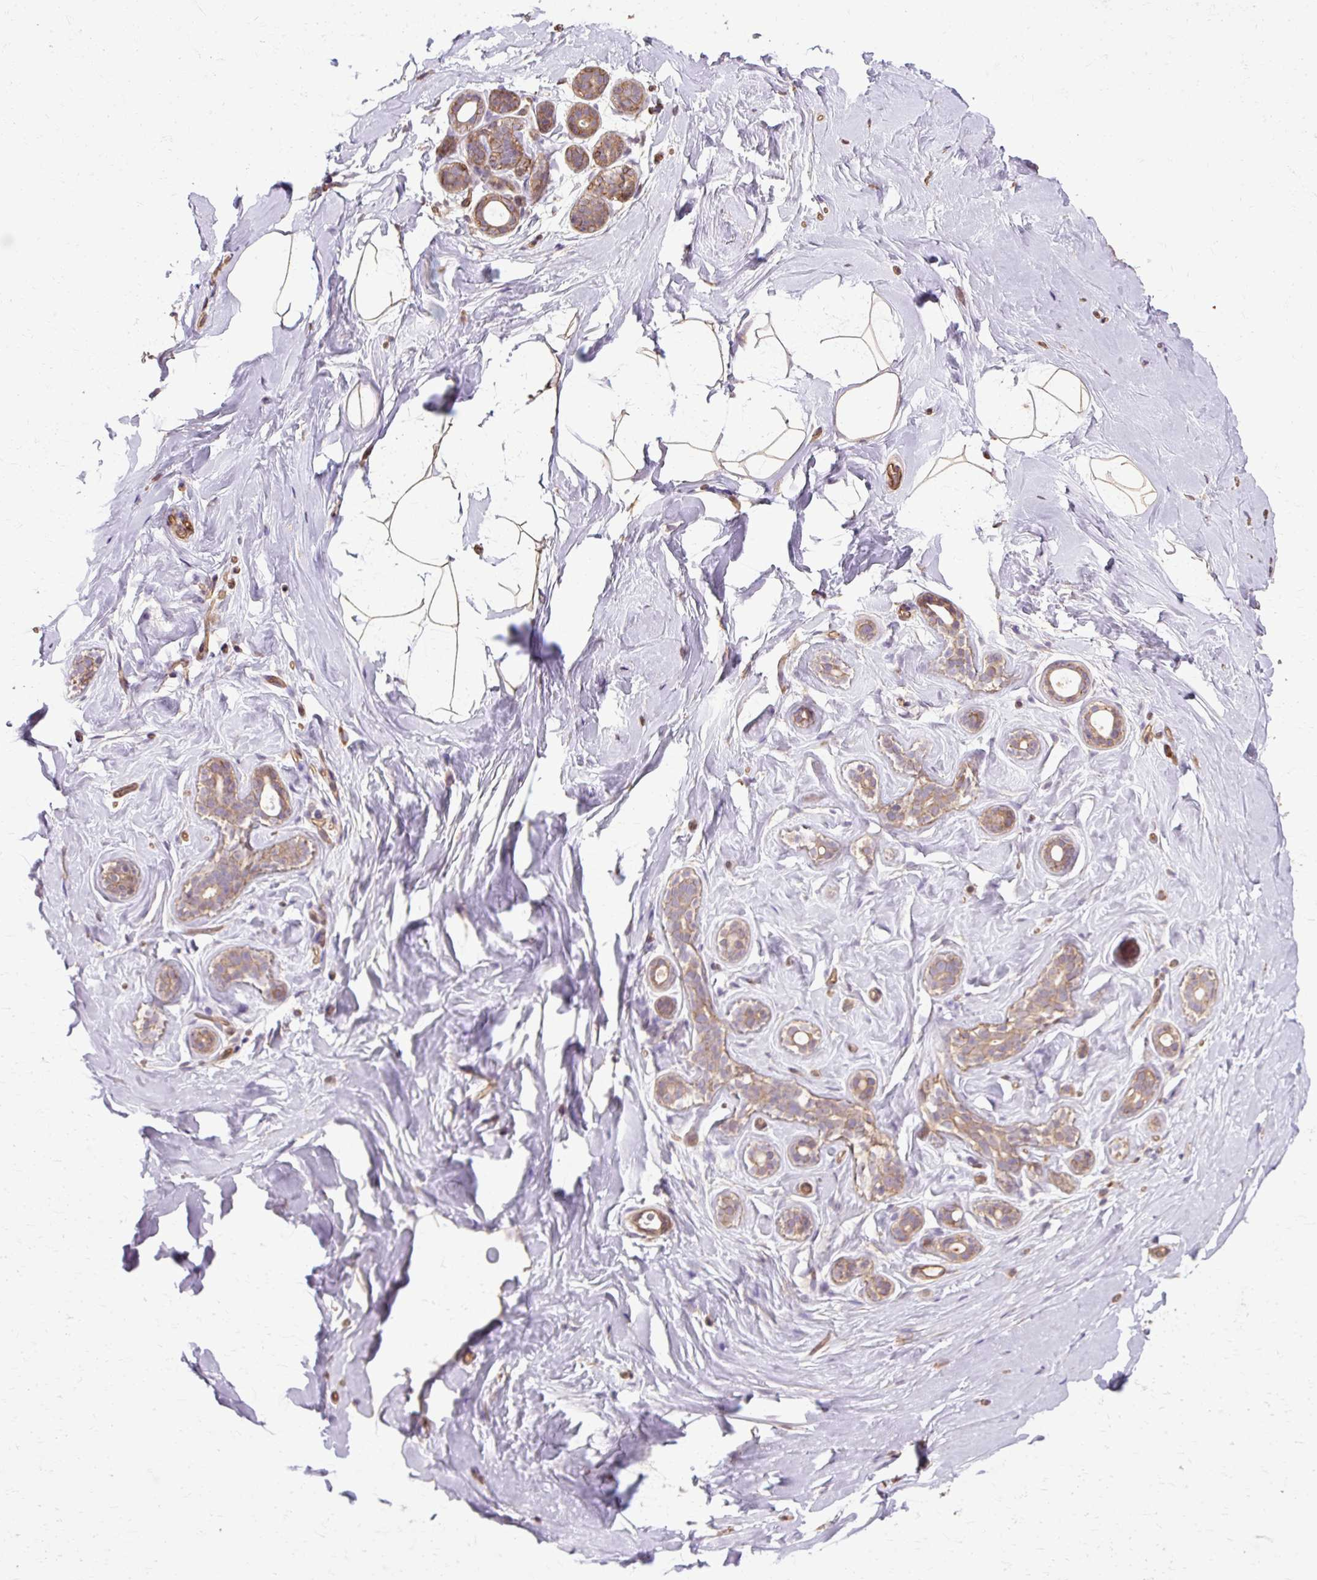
{"staining": {"intensity": "weak", "quantity": ">75%", "location": "cytoplasmic/membranous"}, "tissue": "breast", "cell_type": "Adipocytes", "image_type": "normal", "snomed": [{"axis": "morphology", "description": "Normal tissue, NOS"}, {"axis": "topography", "description": "Breast"}], "caption": "The immunohistochemical stain shows weak cytoplasmic/membranous staining in adipocytes of unremarkable breast. The staining was performed using DAB, with brown indicating positive protein expression. Nuclei are stained blue with hematoxylin.", "gene": "FLRT1", "patient": {"sex": "female", "age": 32}}